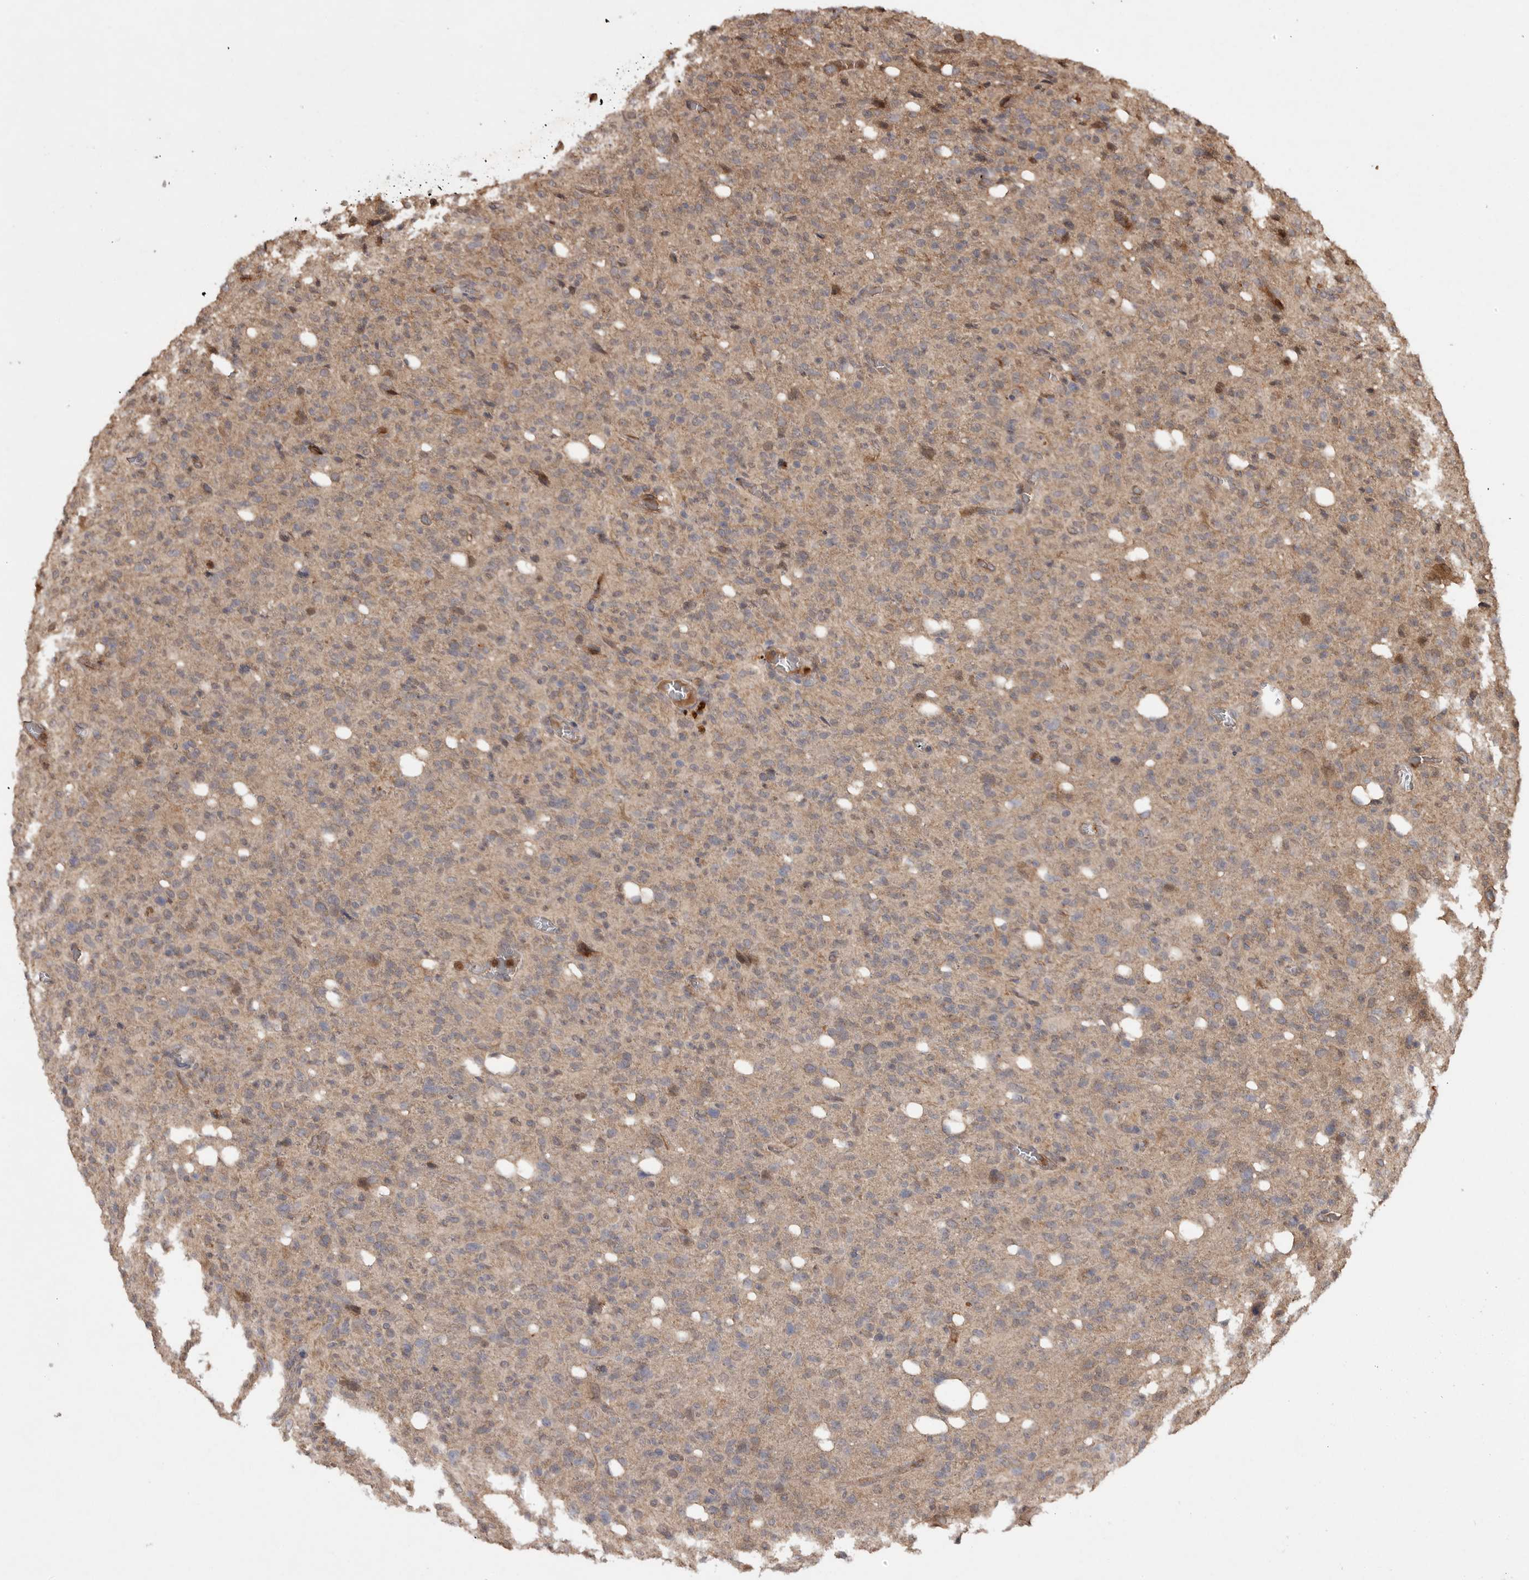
{"staining": {"intensity": "weak", "quantity": "<25%", "location": "cytoplasmic/membranous"}, "tissue": "glioma", "cell_type": "Tumor cells", "image_type": "cancer", "snomed": [{"axis": "morphology", "description": "Glioma, malignant, High grade"}, {"axis": "topography", "description": "Brain"}], "caption": "Glioma was stained to show a protein in brown. There is no significant staining in tumor cells.", "gene": "VN1R4", "patient": {"sex": "female", "age": 57}}